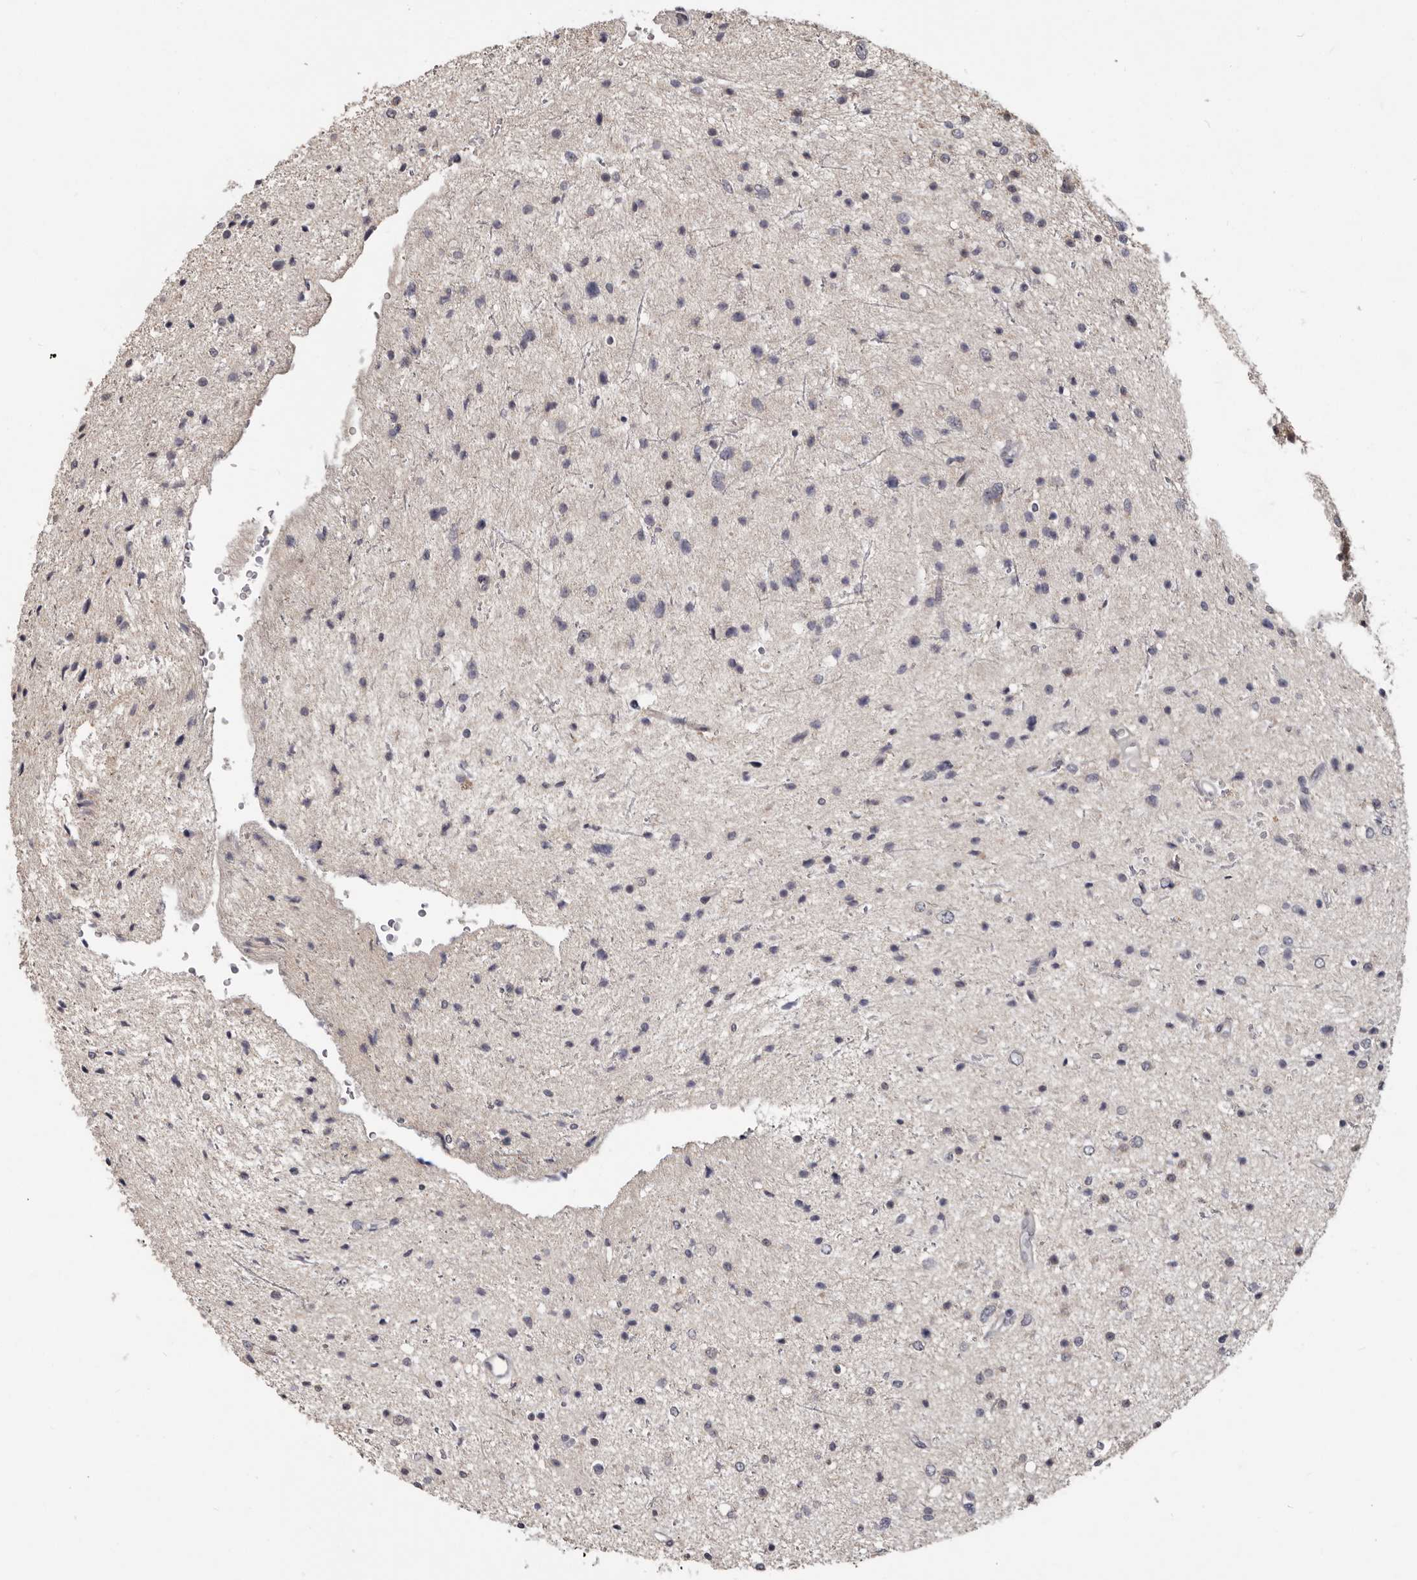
{"staining": {"intensity": "negative", "quantity": "none", "location": "none"}, "tissue": "glioma", "cell_type": "Tumor cells", "image_type": "cancer", "snomed": [{"axis": "morphology", "description": "Glioma, malignant, Low grade"}, {"axis": "topography", "description": "Brain"}], "caption": "Tumor cells show no significant expression in malignant glioma (low-grade).", "gene": "GPR157", "patient": {"sex": "female", "age": 37}}